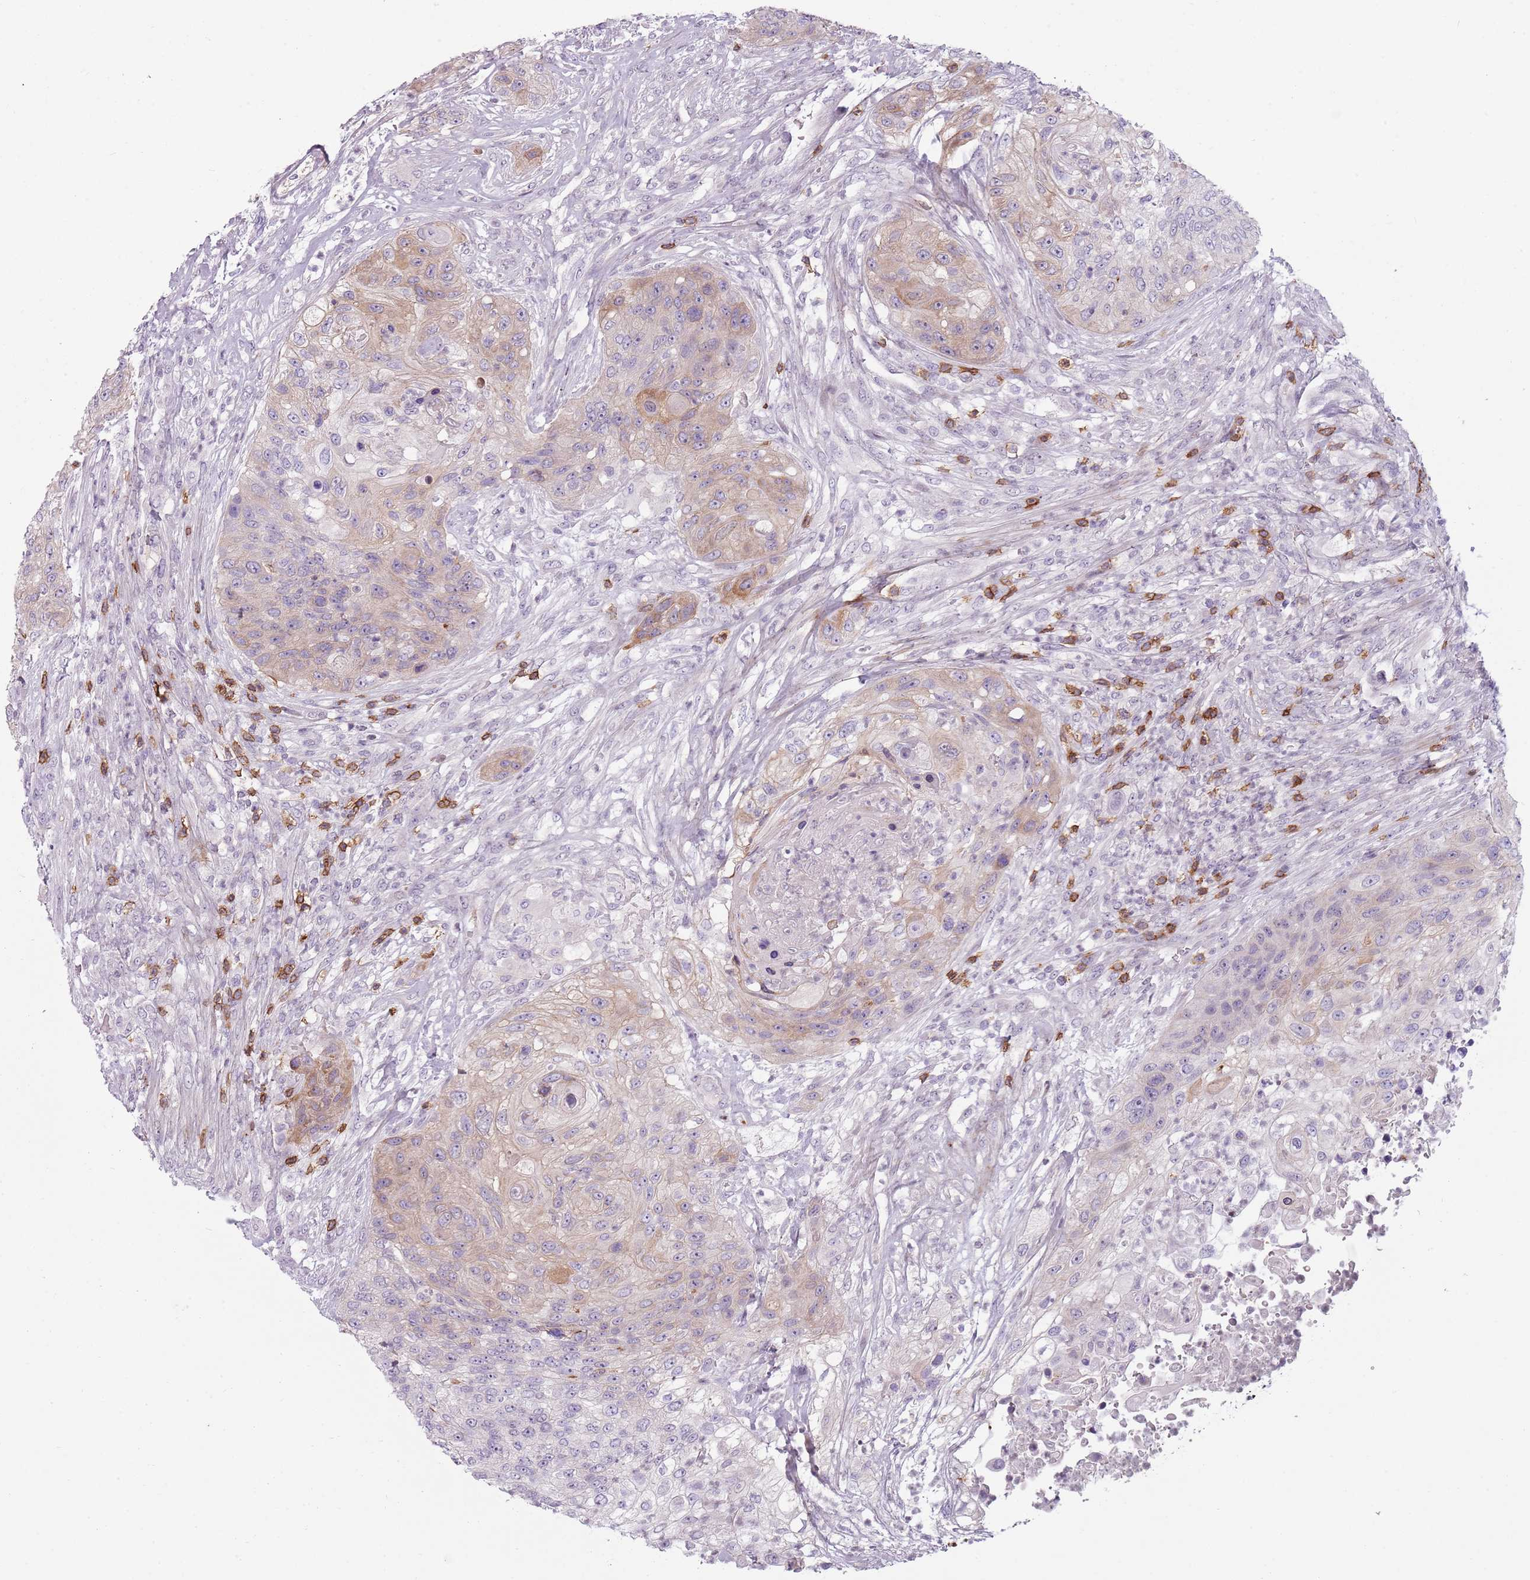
{"staining": {"intensity": "moderate", "quantity": "<25%", "location": "cytoplasmic/membranous"}, "tissue": "urothelial cancer", "cell_type": "Tumor cells", "image_type": "cancer", "snomed": [{"axis": "morphology", "description": "Urothelial carcinoma, High grade"}, {"axis": "topography", "description": "Urinary bladder"}], "caption": "Urothelial cancer stained for a protein demonstrates moderate cytoplasmic/membranous positivity in tumor cells.", "gene": "ZNF583", "patient": {"sex": "female", "age": 60}}